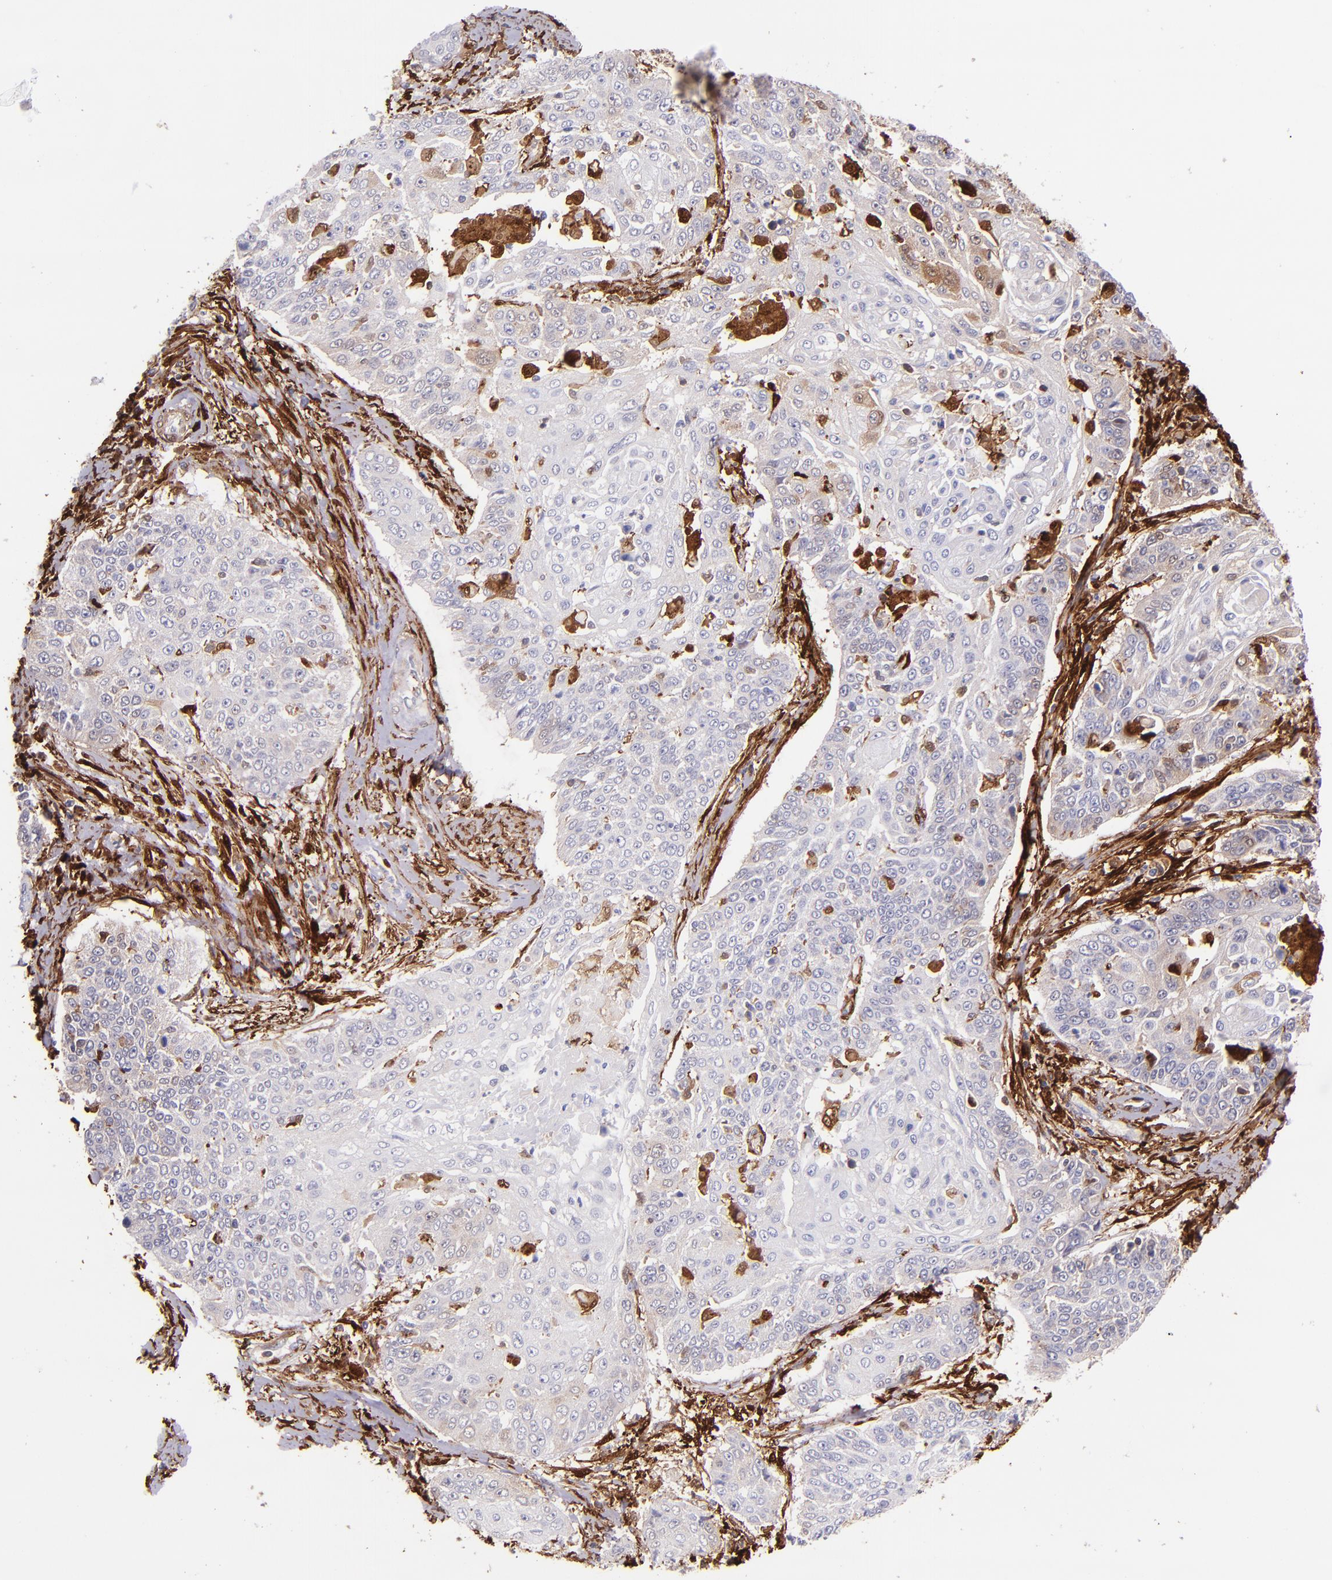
{"staining": {"intensity": "negative", "quantity": "none", "location": "none"}, "tissue": "cervical cancer", "cell_type": "Tumor cells", "image_type": "cancer", "snomed": [{"axis": "morphology", "description": "Squamous cell carcinoma, NOS"}, {"axis": "topography", "description": "Cervix"}], "caption": "High magnification brightfield microscopy of cervical cancer stained with DAB (brown) and counterstained with hematoxylin (blue): tumor cells show no significant expression.", "gene": "LGALS1", "patient": {"sex": "female", "age": 64}}